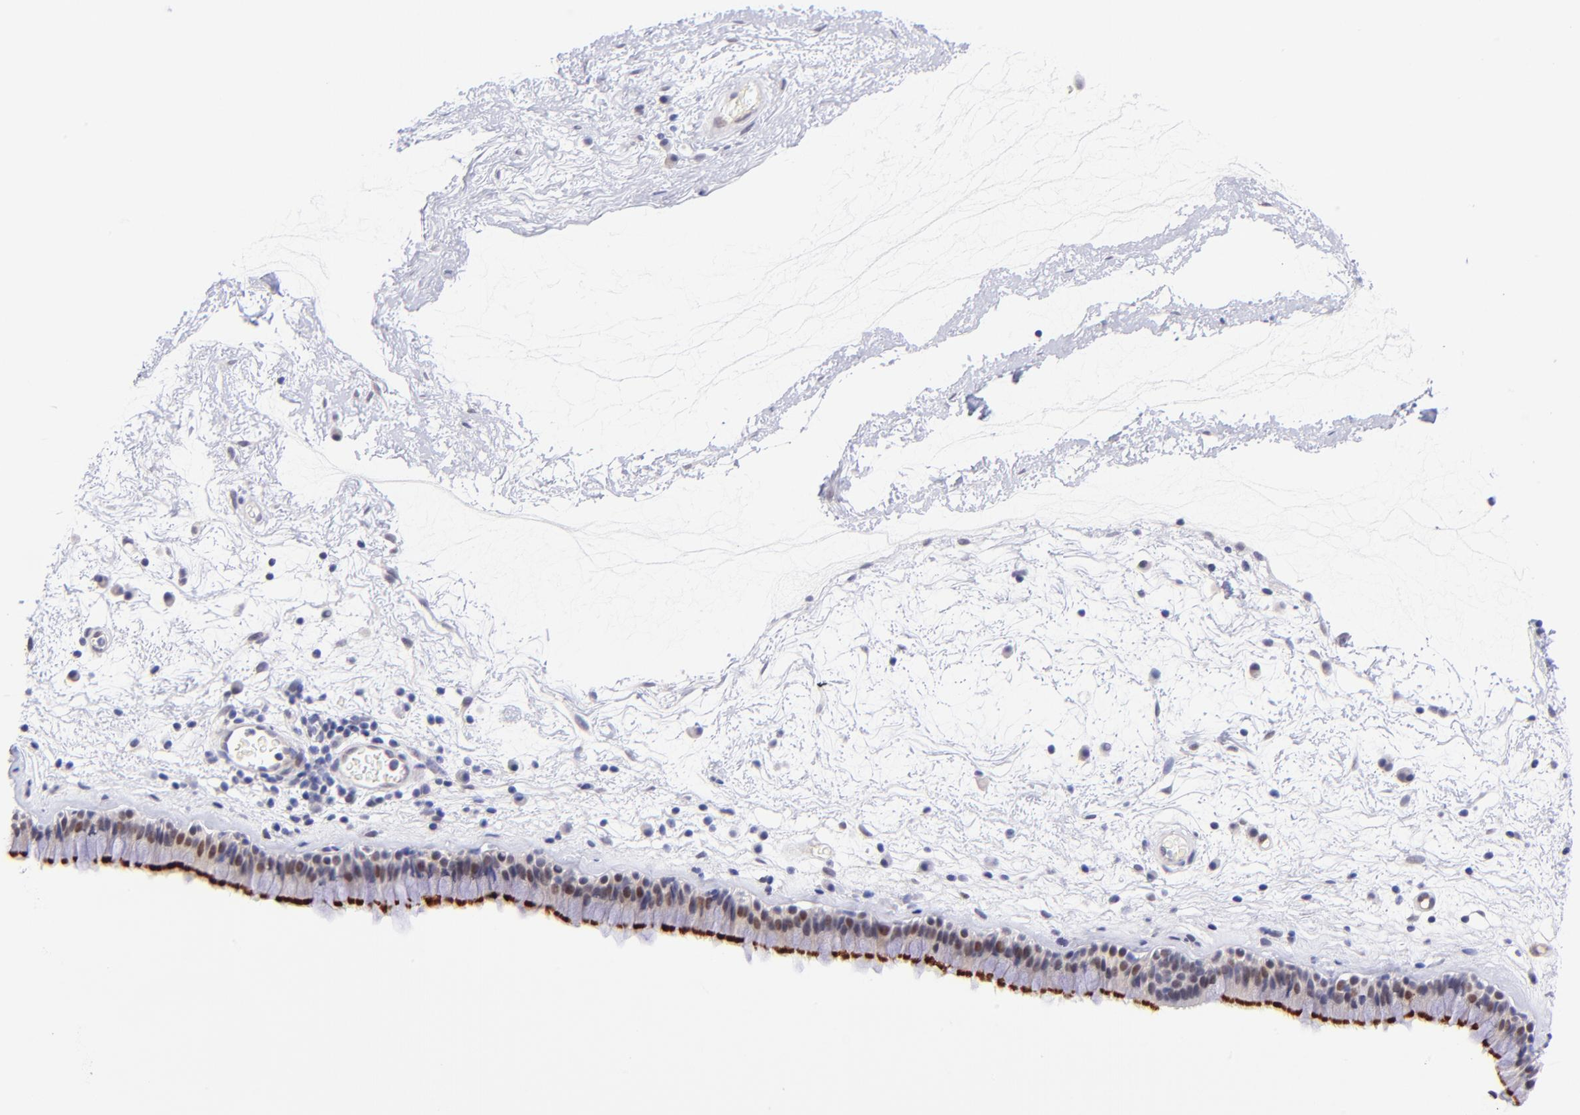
{"staining": {"intensity": "moderate", "quantity": ">75%", "location": "cytoplasmic/membranous,nuclear"}, "tissue": "nasopharynx", "cell_type": "Respiratory epithelial cells", "image_type": "normal", "snomed": [{"axis": "morphology", "description": "Normal tissue, NOS"}, {"axis": "morphology", "description": "Inflammation, NOS"}, {"axis": "topography", "description": "Nasopharynx"}], "caption": "A photomicrograph of nasopharynx stained for a protein demonstrates moderate cytoplasmic/membranous,nuclear brown staining in respiratory epithelial cells. (brown staining indicates protein expression, while blue staining denotes nuclei).", "gene": "SOX6", "patient": {"sex": "male", "age": 48}}